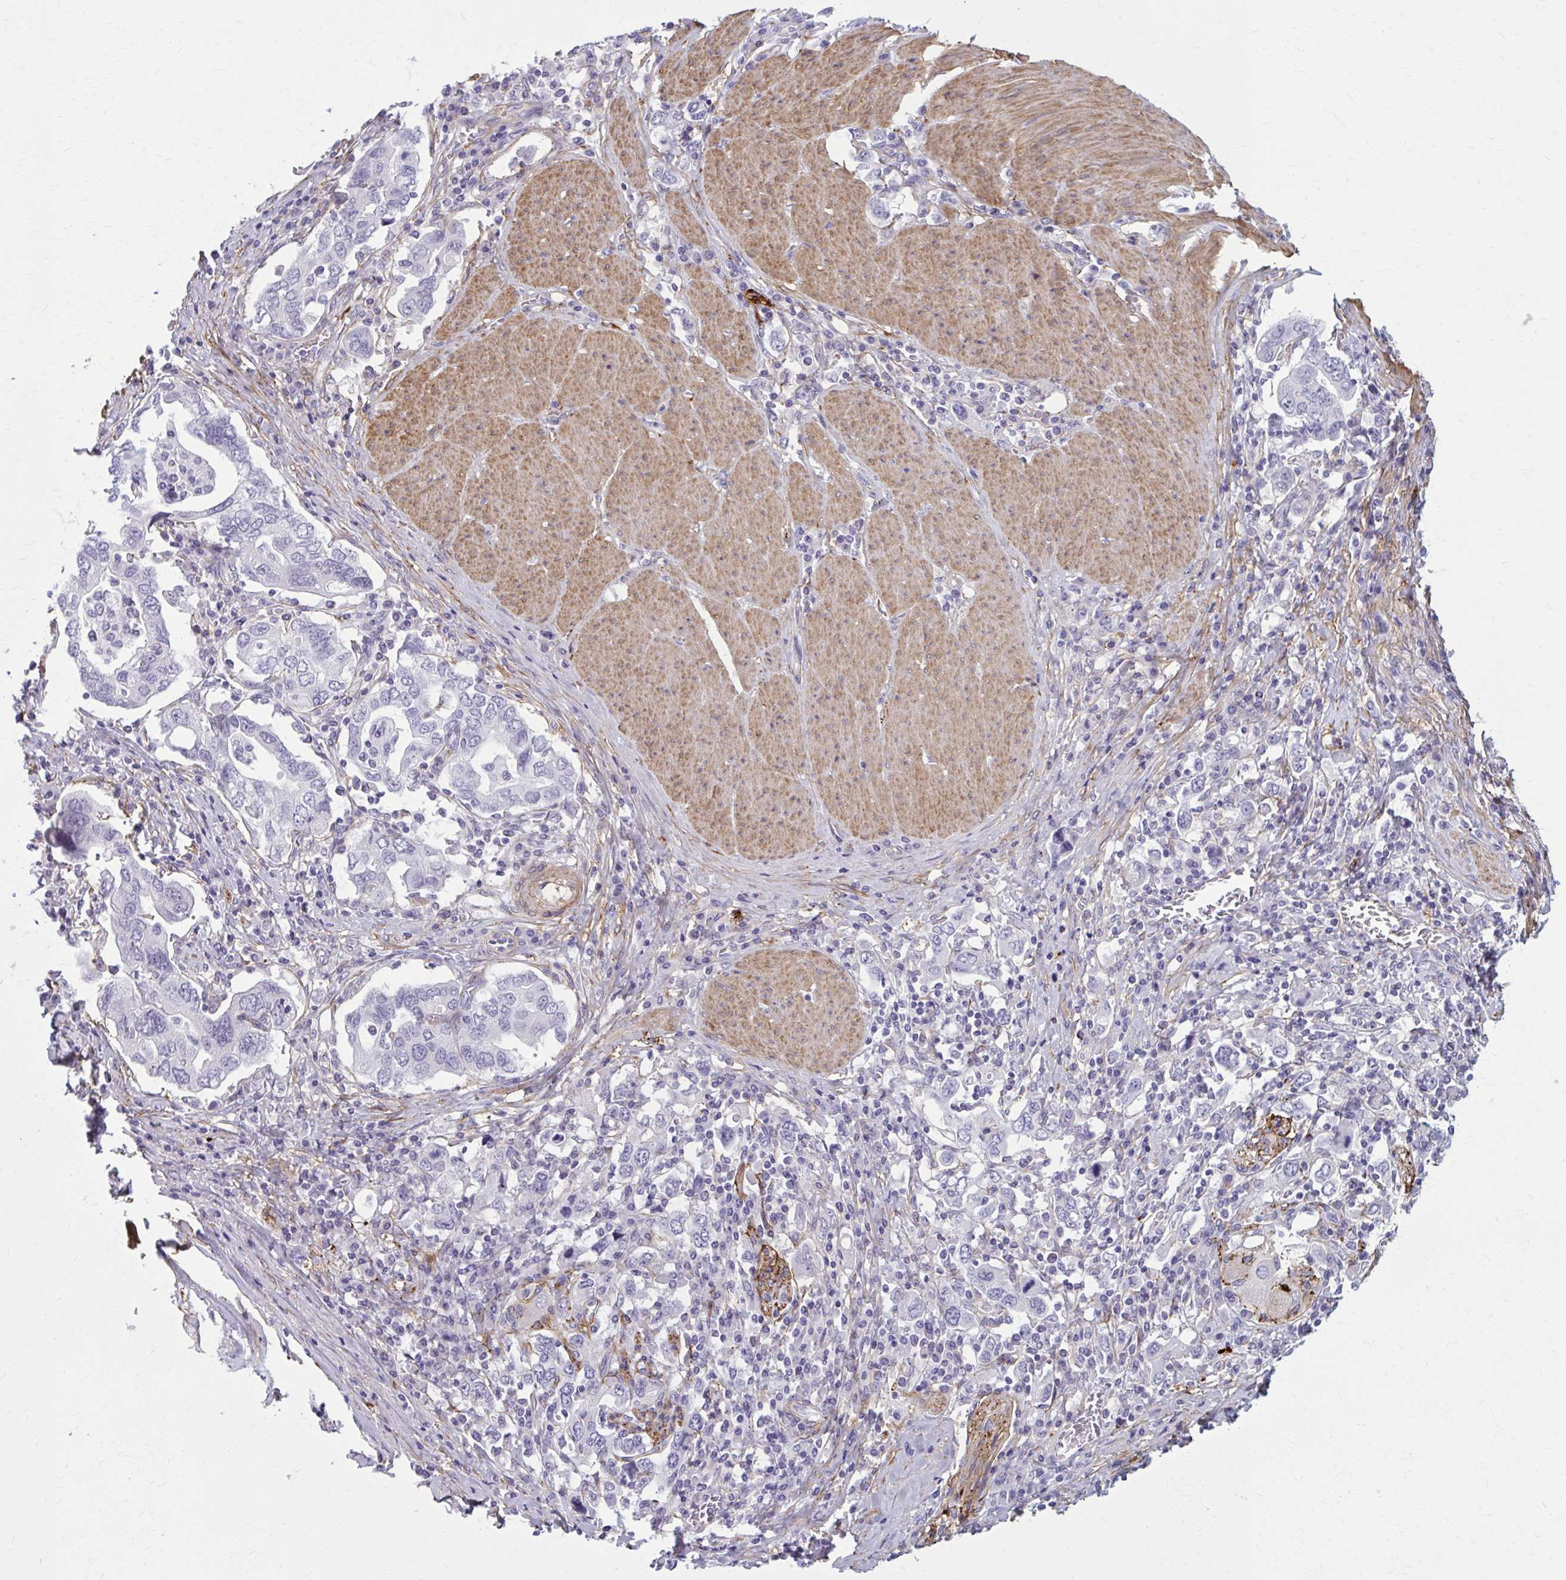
{"staining": {"intensity": "negative", "quantity": "none", "location": "none"}, "tissue": "stomach cancer", "cell_type": "Tumor cells", "image_type": "cancer", "snomed": [{"axis": "morphology", "description": "Adenocarcinoma, NOS"}, {"axis": "topography", "description": "Stomach, upper"}, {"axis": "topography", "description": "Stomach"}], "caption": "Immunohistochemistry (IHC) of human stomach cancer (adenocarcinoma) reveals no staining in tumor cells. (DAB immunohistochemistry with hematoxylin counter stain).", "gene": "AKAP12", "patient": {"sex": "male", "age": 62}}